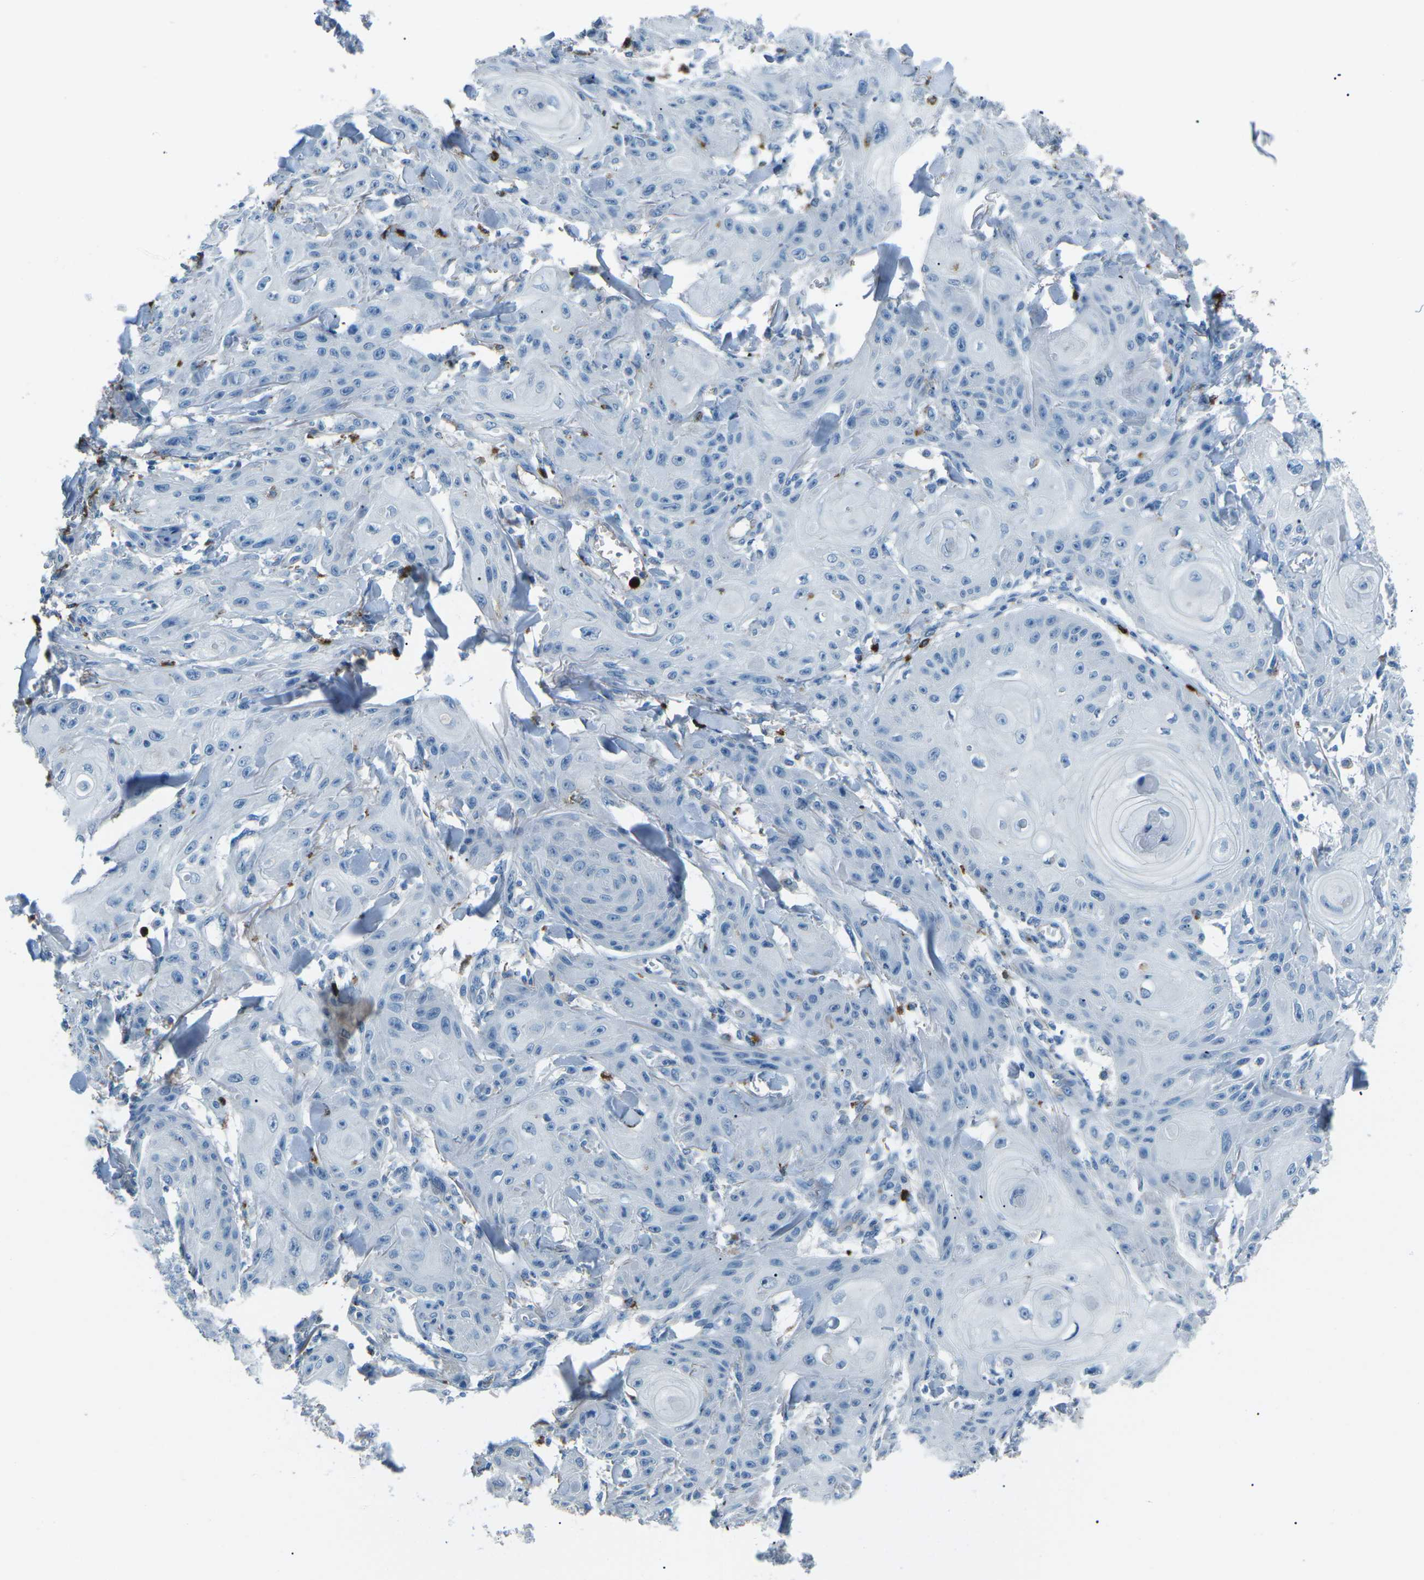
{"staining": {"intensity": "negative", "quantity": "none", "location": "none"}, "tissue": "skin cancer", "cell_type": "Tumor cells", "image_type": "cancer", "snomed": [{"axis": "morphology", "description": "Squamous cell carcinoma, NOS"}, {"axis": "topography", "description": "Skin"}], "caption": "Photomicrograph shows no protein positivity in tumor cells of skin cancer (squamous cell carcinoma) tissue.", "gene": "FCN1", "patient": {"sex": "male", "age": 74}}